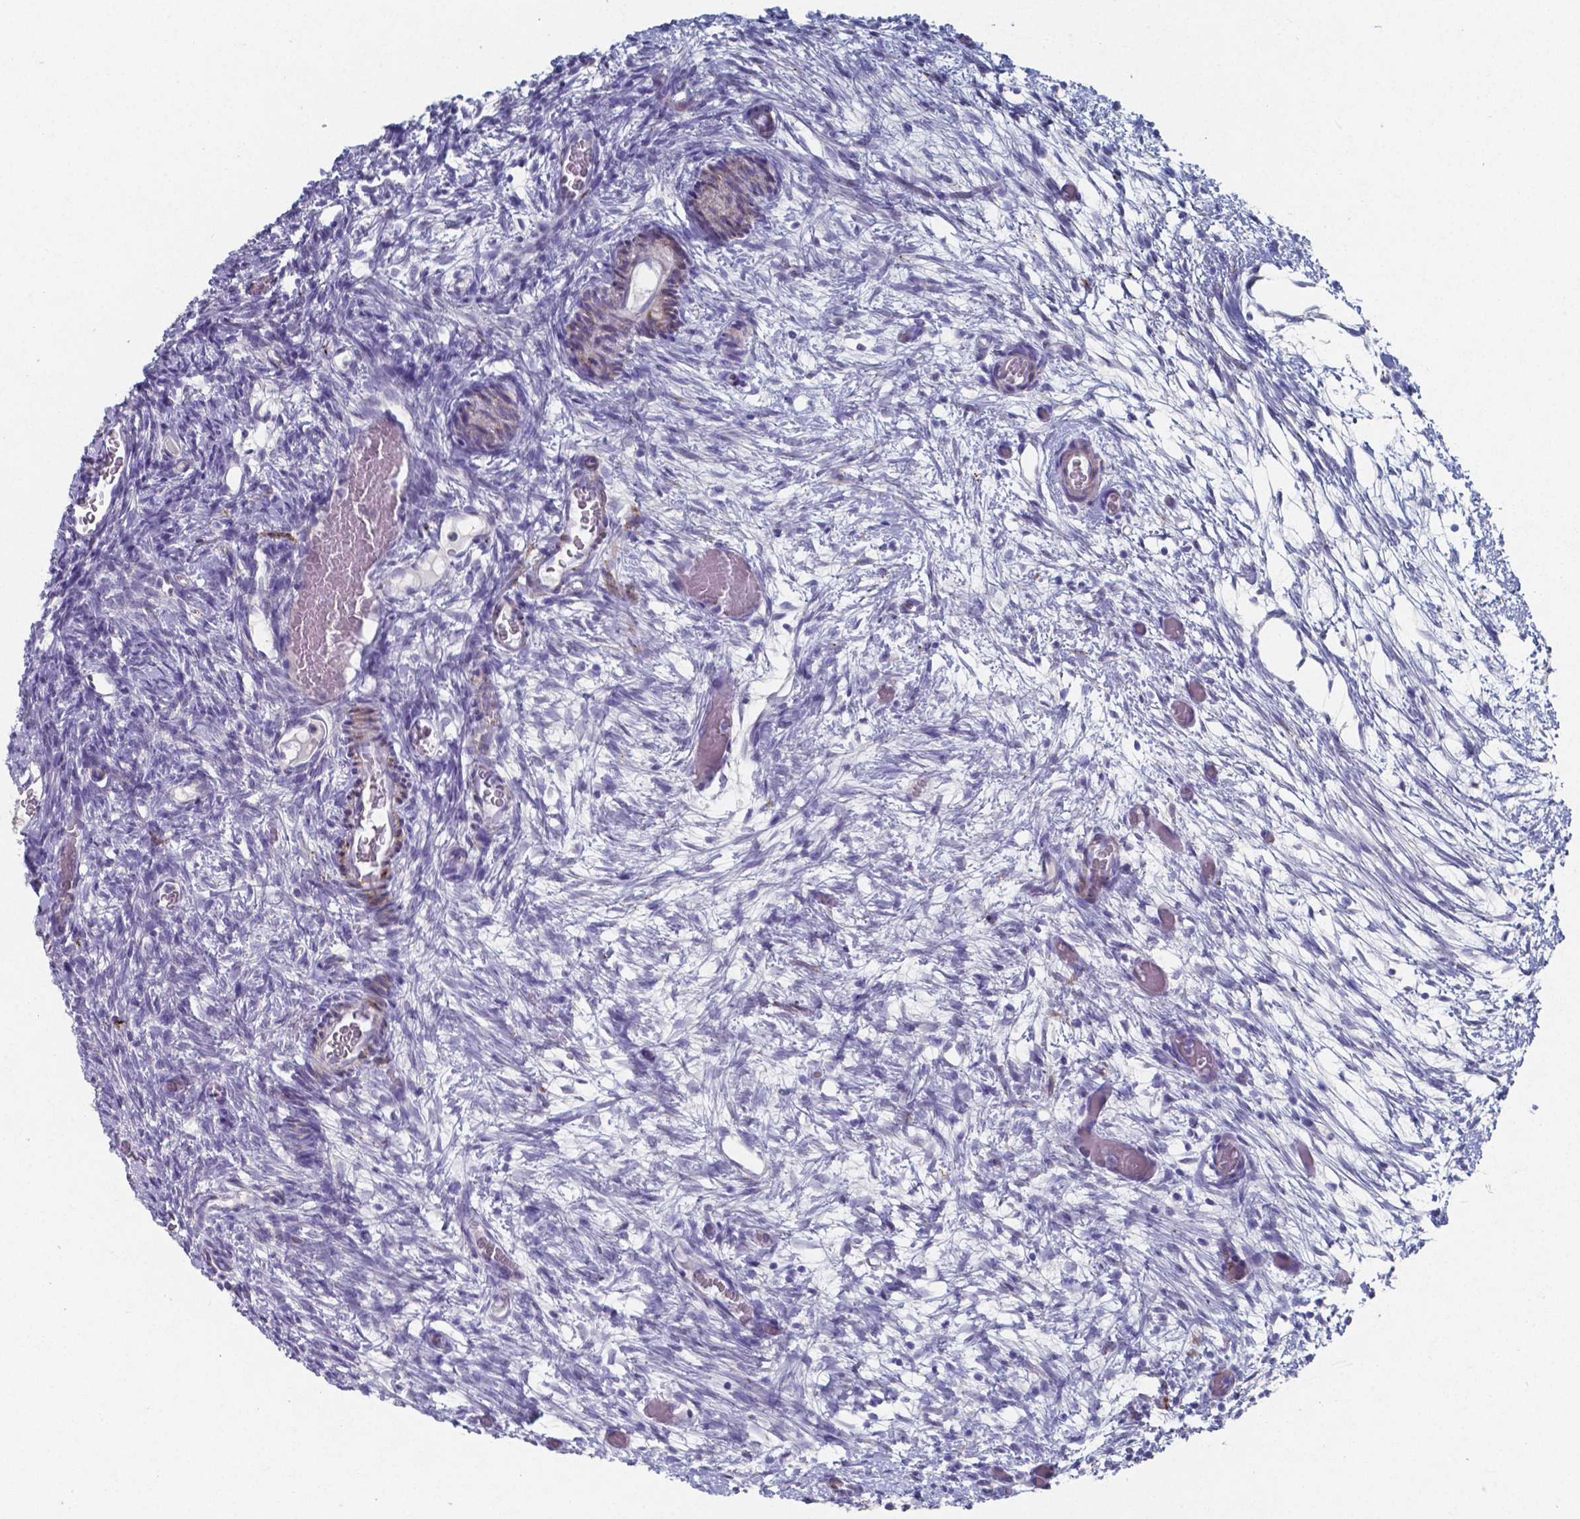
{"staining": {"intensity": "negative", "quantity": "none", "location": "none"}, "tissue": "ovary", "cell_type": "Follicle cells", "image_type": "normal", "snomed": [{"axis": "morphology", "description": "Normal tissue, NOS"}, {"axis": "topography", "description": "Ovary"}], "caption": "An IHC image of unremarkable ovary is shown. There is no staining in follicle cells of ovary. (DAB IHC, high magnification).", "gene": "PLA2R1", "patient": {"sex": "female", "age": 39}}